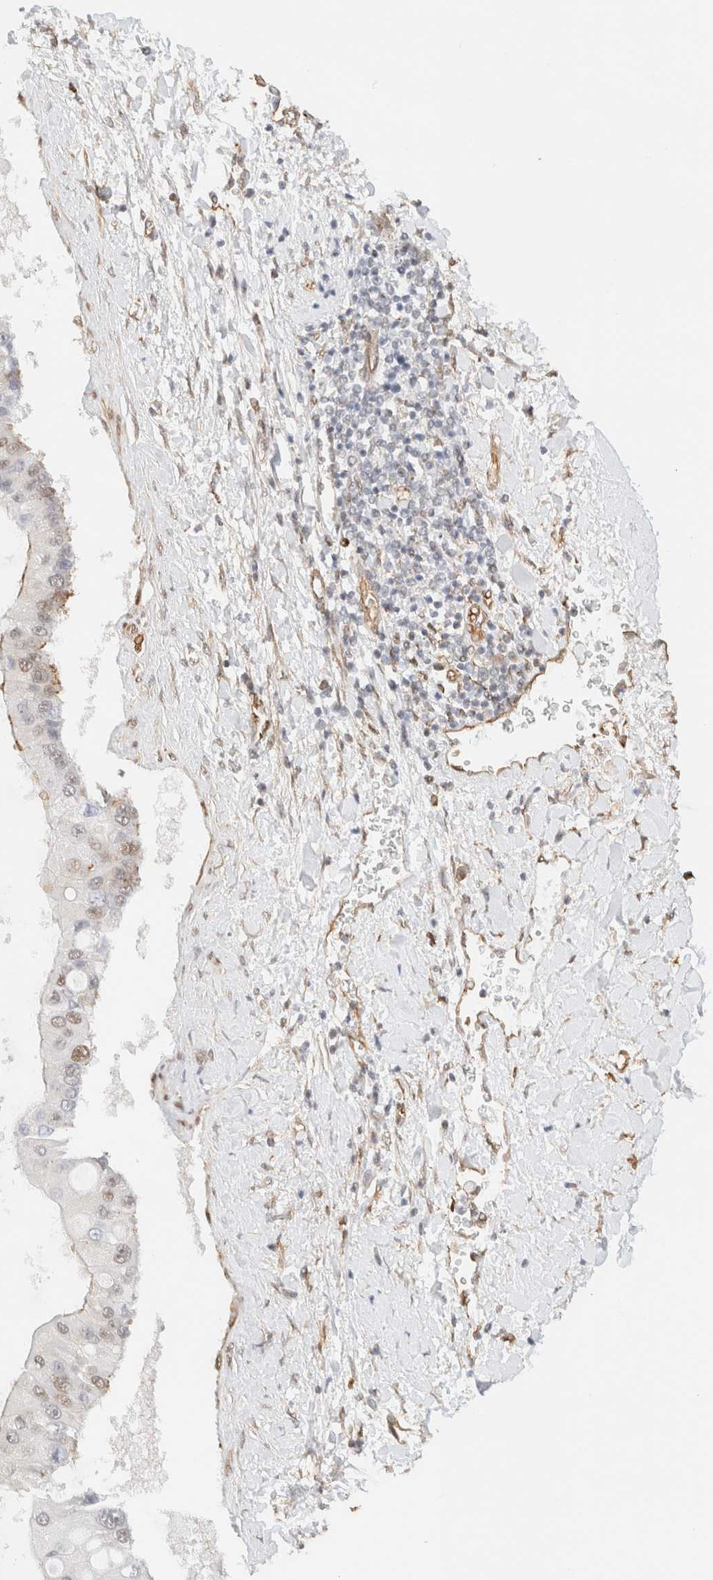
{"staining": {"intensity": "weak", "quantity": "<25%", "location": "nuclear"}, "tissue": "liver cancer", "cell_type": "Tumor cells", "image_type": "cancer", "snomed": [{"axis": "morphology", "description": "Cholangiocarcinoma"}, {"axis": "topography", "description": "Liver"}], "caption": "This is an immunohistochemistry (IHC) micrograph of human liver cholangiocarcinoma. There is no expression in tumor cells.", "gene": "ARID5A", "patient": {"sex": "male", "age": 50}}